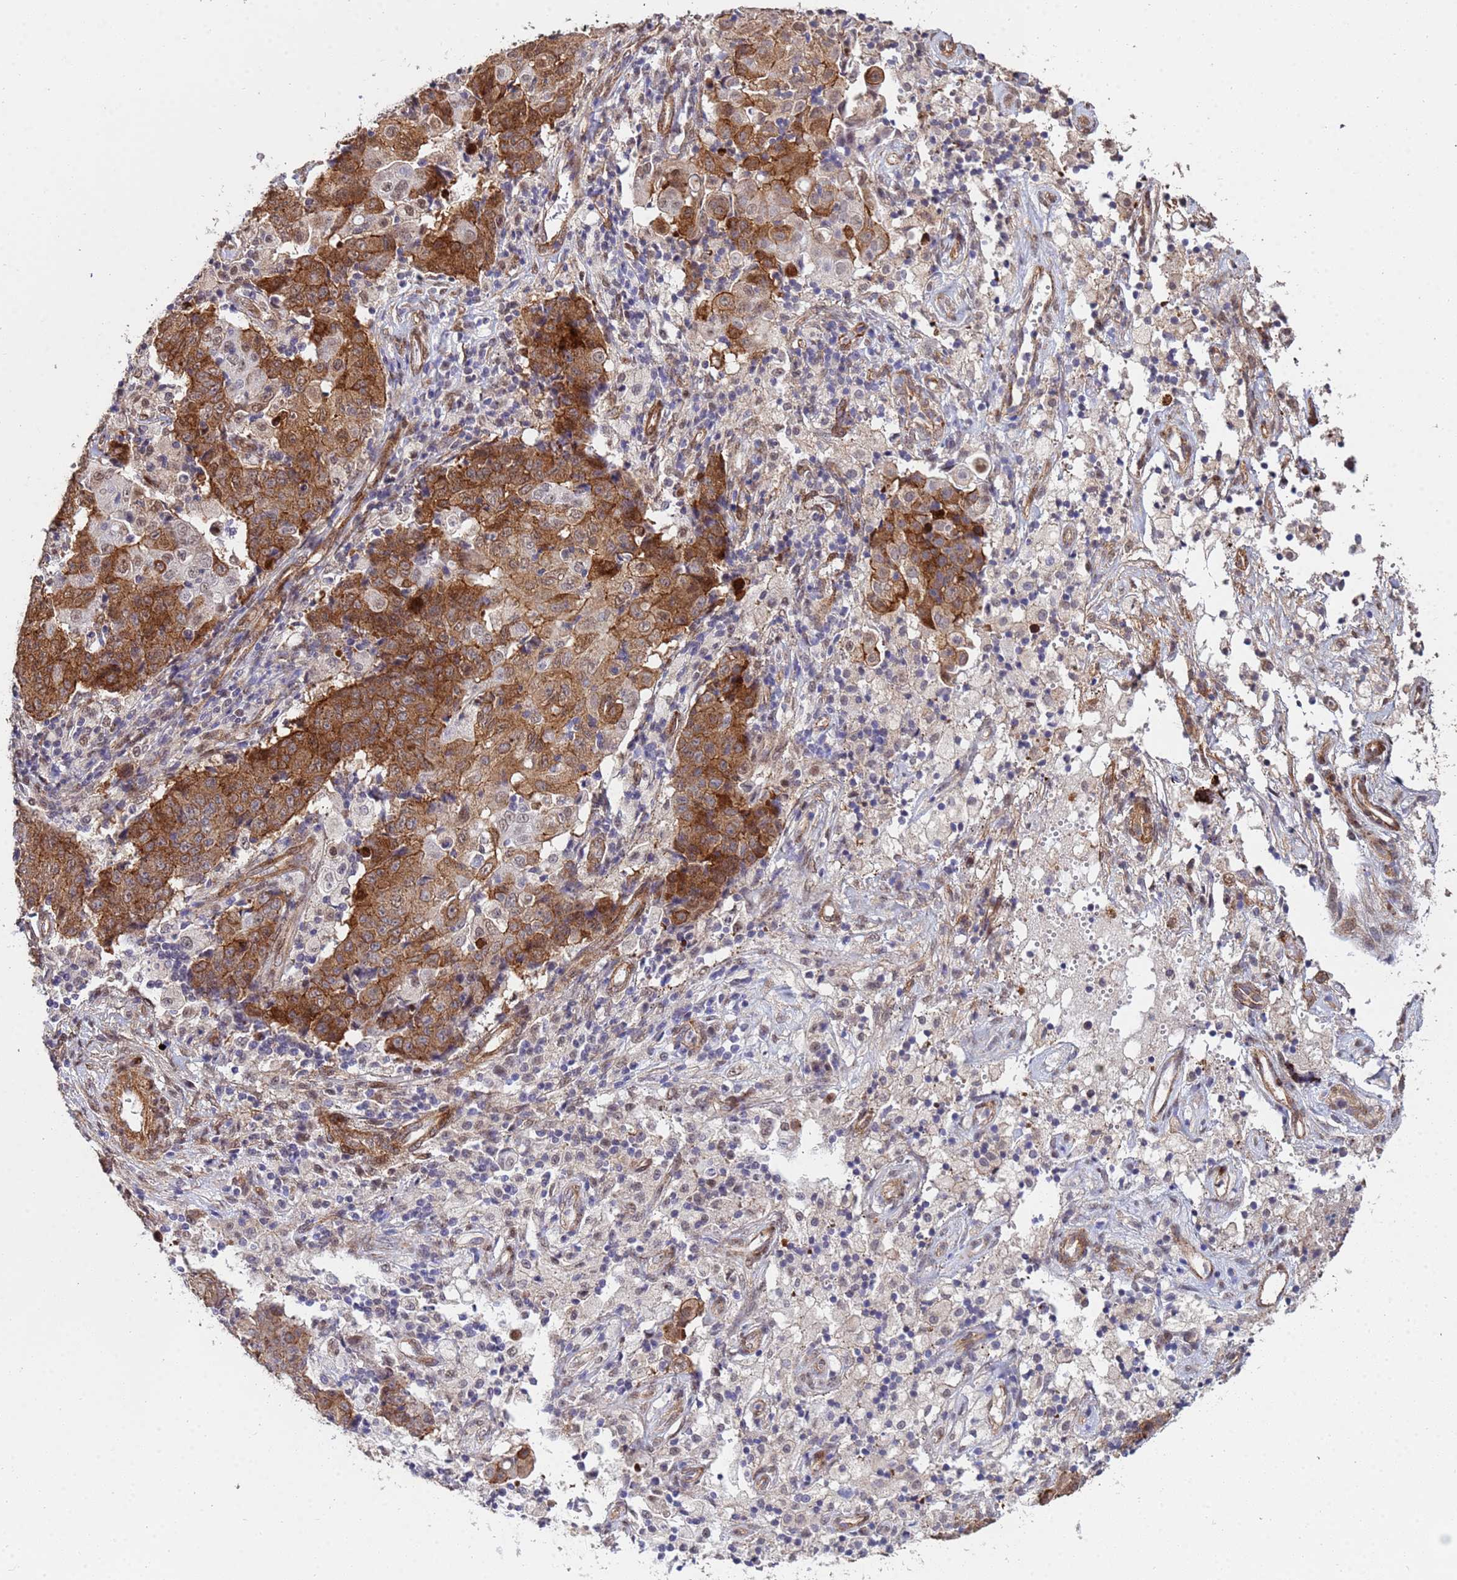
{"staining": {"intensity": "moderate", "quantity": ">75%", "location": "cytoplasmic/membranous"}, "tissue": "ovarian cancer", "cell_type": "Tumor cells", "image_type": "cancer", "snomed": [{"axis": "morphology", "description": "Carcinoma, endometroid"}, {"axis": "topography", "description": "Ovary"}], "caption": "Human ovarian cancer (endometroid carcinoma) stained with a protein marker exhibits moderate staining in tumor cells.", "gene": "TRIP6", "patient": {"sex": "female", "age": 42}}